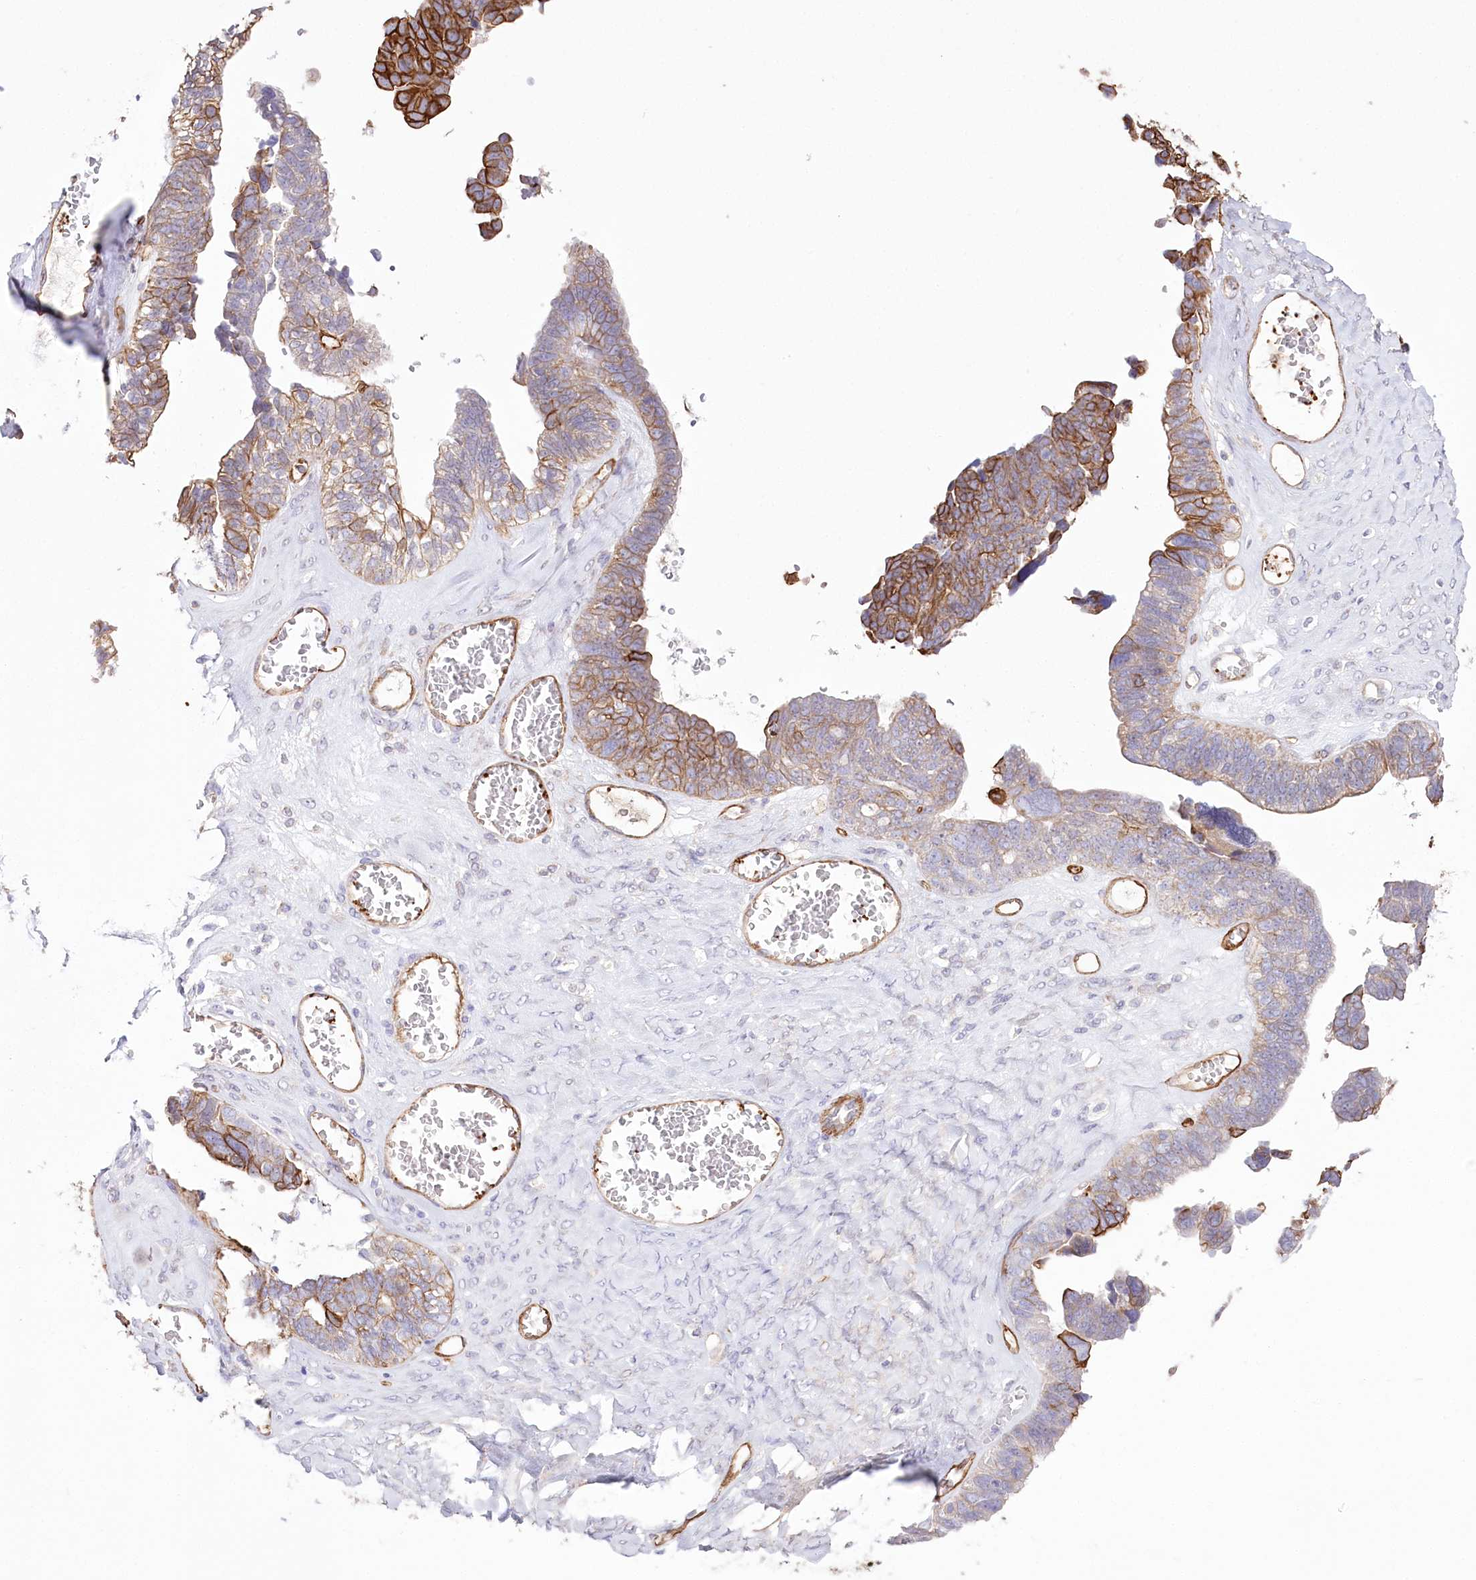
{"staining": {"intensity": "moderate", "quantity": "25%-75%", "location": "cytoplasmic/membranous"}, "tissue": "ovarian cancer", "cell_type": "Tumor cells", "image_type": "cancer", "snomed": [{"axis": "morphology", "description": "Cystadenocarcinoma, serous, NOS"}, {"axis": "topography", "description": "Ovary"}], "caption": "A photomicrograph of serous cystadenocarcinoma (ovarian) stained for a protein reveals moderate cytoplasmic/membranous brown staining in tumor cells.", "gene": "SLC39A10", "patient": {"sex": "female", "age": 79}}